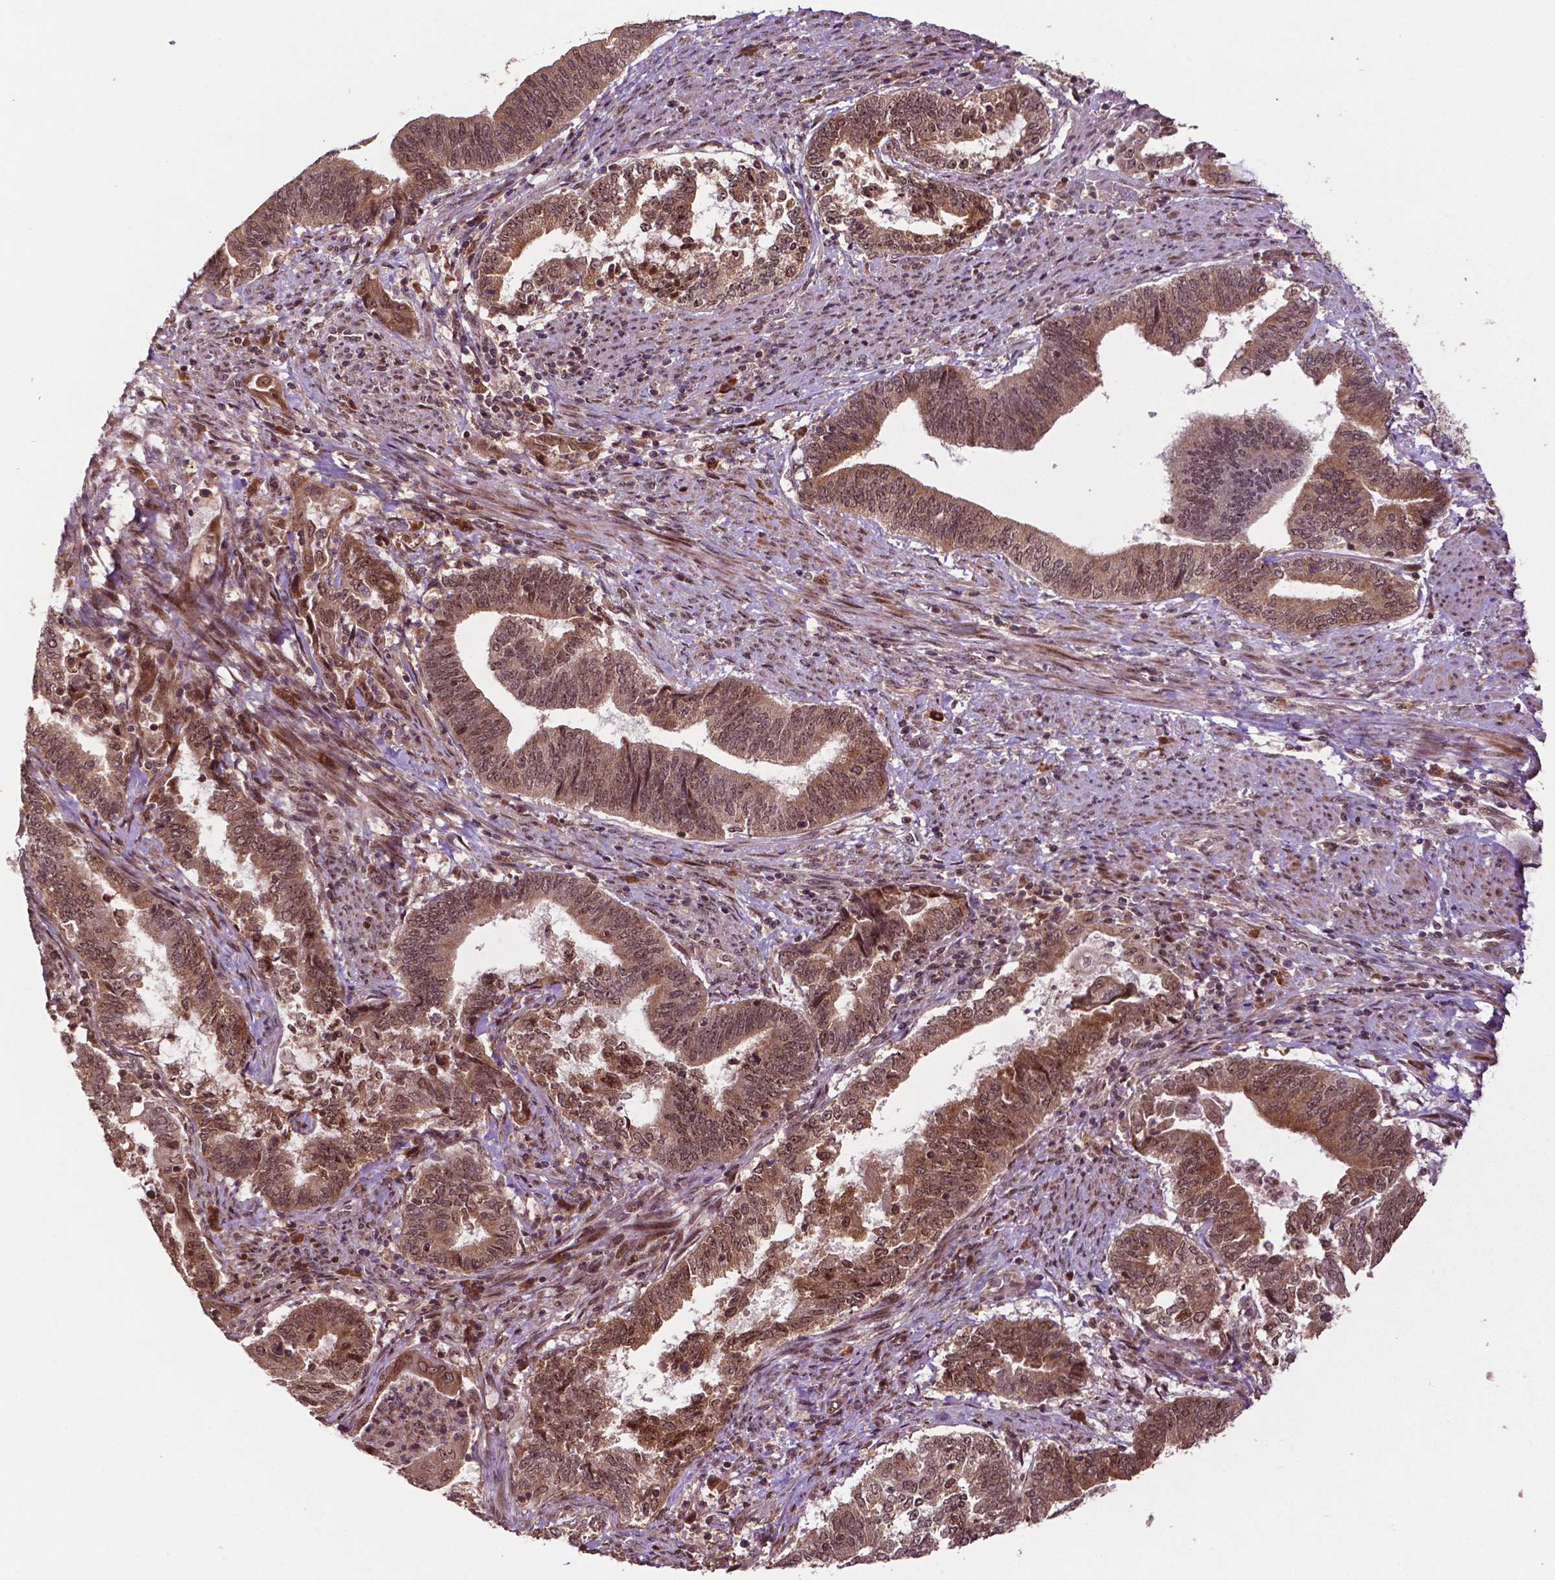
{"staining": {"intensity": "moderate", "quantity": ">75%", "location": "cytoplasmic/membranous,nuclear"}, "tissue": "endometrial cancer", "cell_type": "Tumor cells", "image_type": "cancer", "snomed": [{"axis": "morphology", "description": "Adenocarcinoma, NOS"}, {"axis": "topography", "description": "Endometrium"}], "caption": "A brown stain shows moderate cytoplasmic/membranous and nuclear staining of a protein in human endometrial cancer tumor cells.", "gene": "TMX2", "patient": {"sex": "female", "age": 65}}